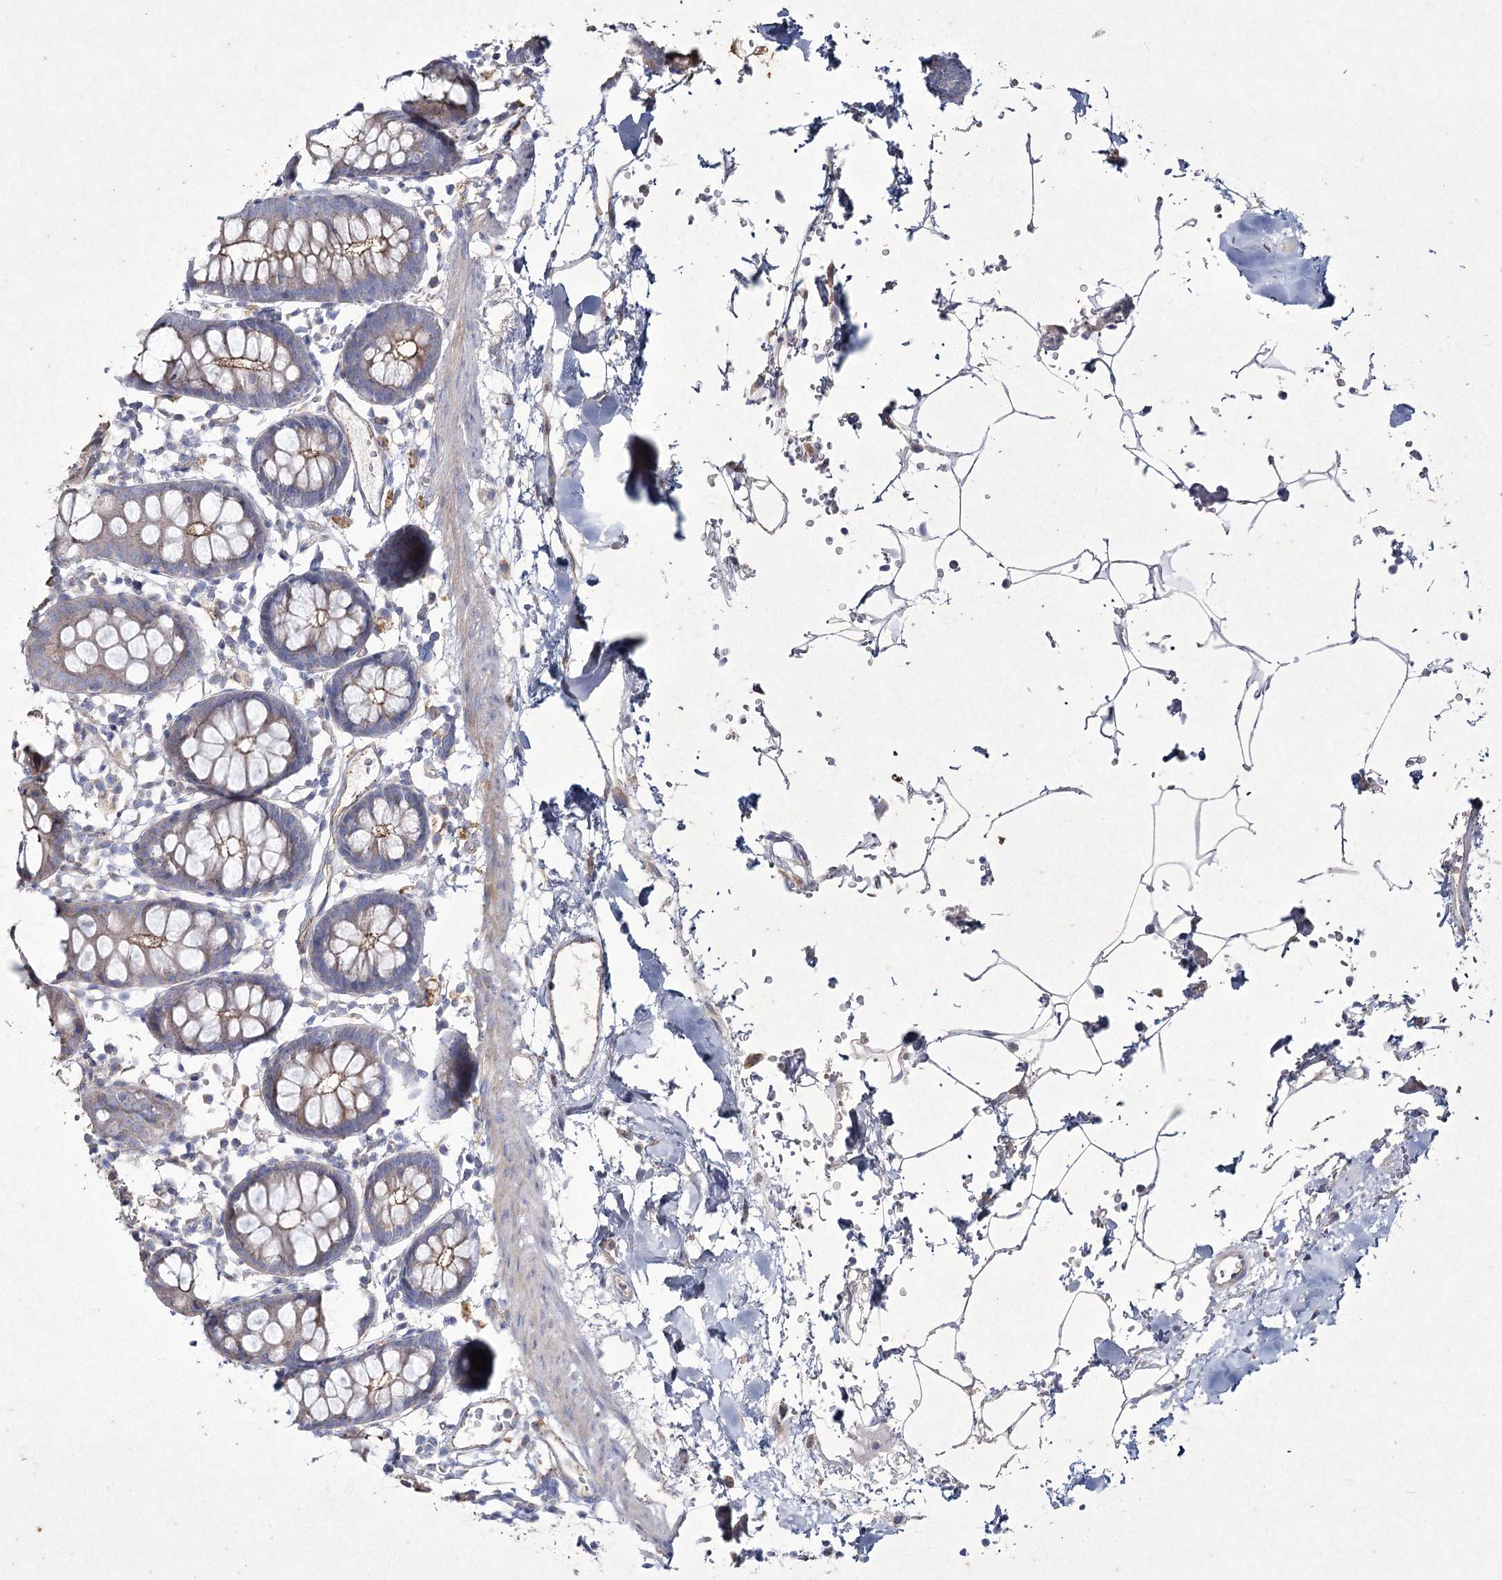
{"staining": {"intensity": "moderate", "quantity": ">75%", "location": "cytoplasmic/membranous"}, "tissue": "colon", "cell_type": "Endothelial cells", "image_type": "normal", "snomed": [{"axis": "morphology", "description": "Normal tissue, NOS"}, {"axis": "topography", "description": "Colon"}], "caption": "An immunohistochemistry (IHC) micrograph of benign tissue is shown. Protein staining in brown shows moderate cytoplasmic/membranous positivity in colon within endothelial cells. The protein of interest is shown in brown color, while the nuclei are stained blue.", "gene": "LDLRAD3", "patient": {"sex": "male", "age": 75}}